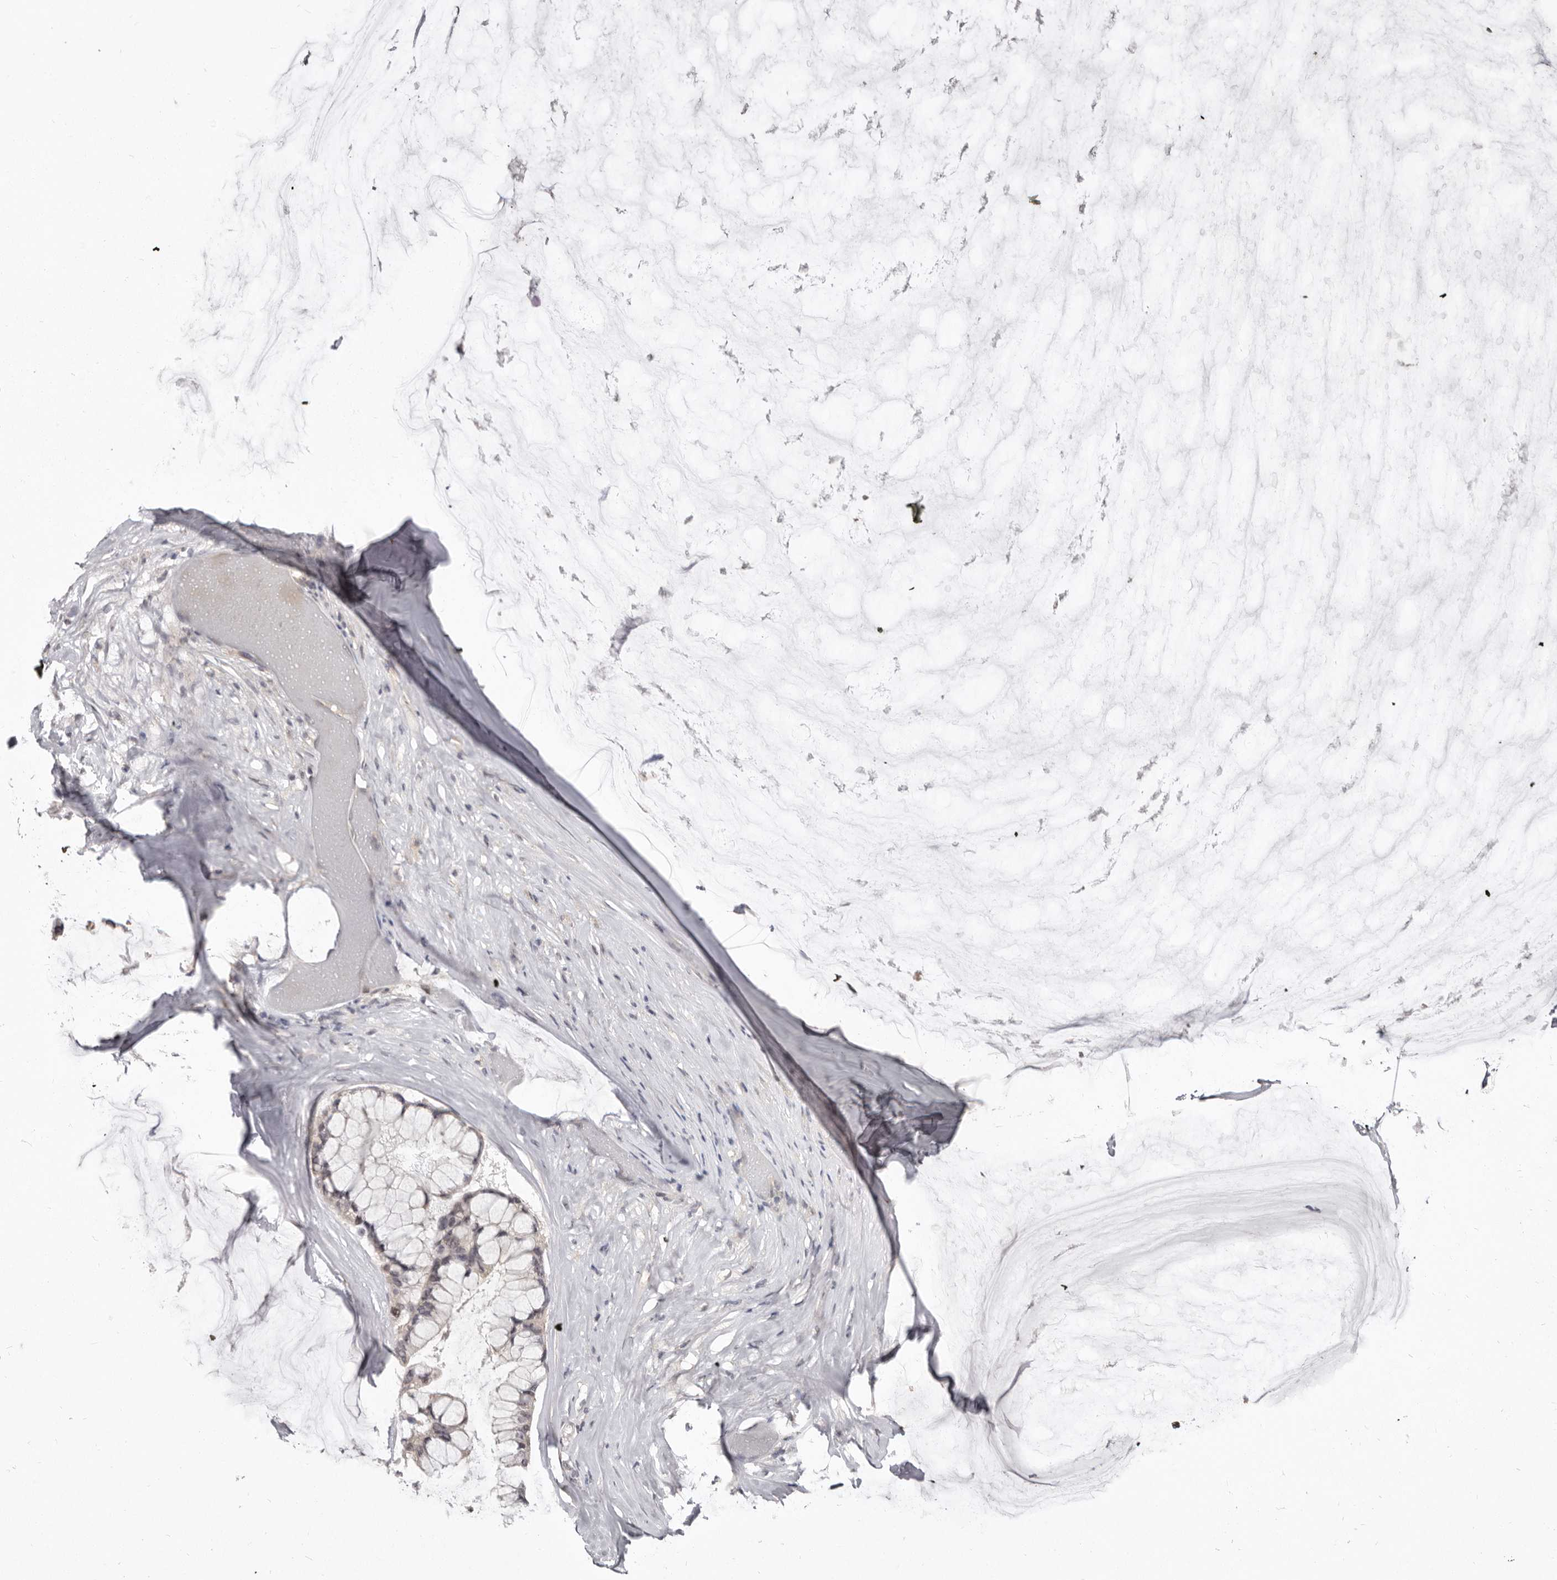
{"staining": {"intensity": "negative", "quantity": "none", "location": "none"}, "tissue": "ovarian cancer", "cell_type": "Tumor cells", "image_type": "cancer", "snomed": [{"axis": "morphology", "description": "Cystadenocarcinoma, mucinous, NOS"}, {"axis": "topography", "description": "Ovary"}], "caption": "Immunohistochemistry of human mucinous cystadenocarcinoma (ovarian) displays no positivity in tumor cells.", "gene": "BAD", "patient": {"sex": "female", "age": 39}}